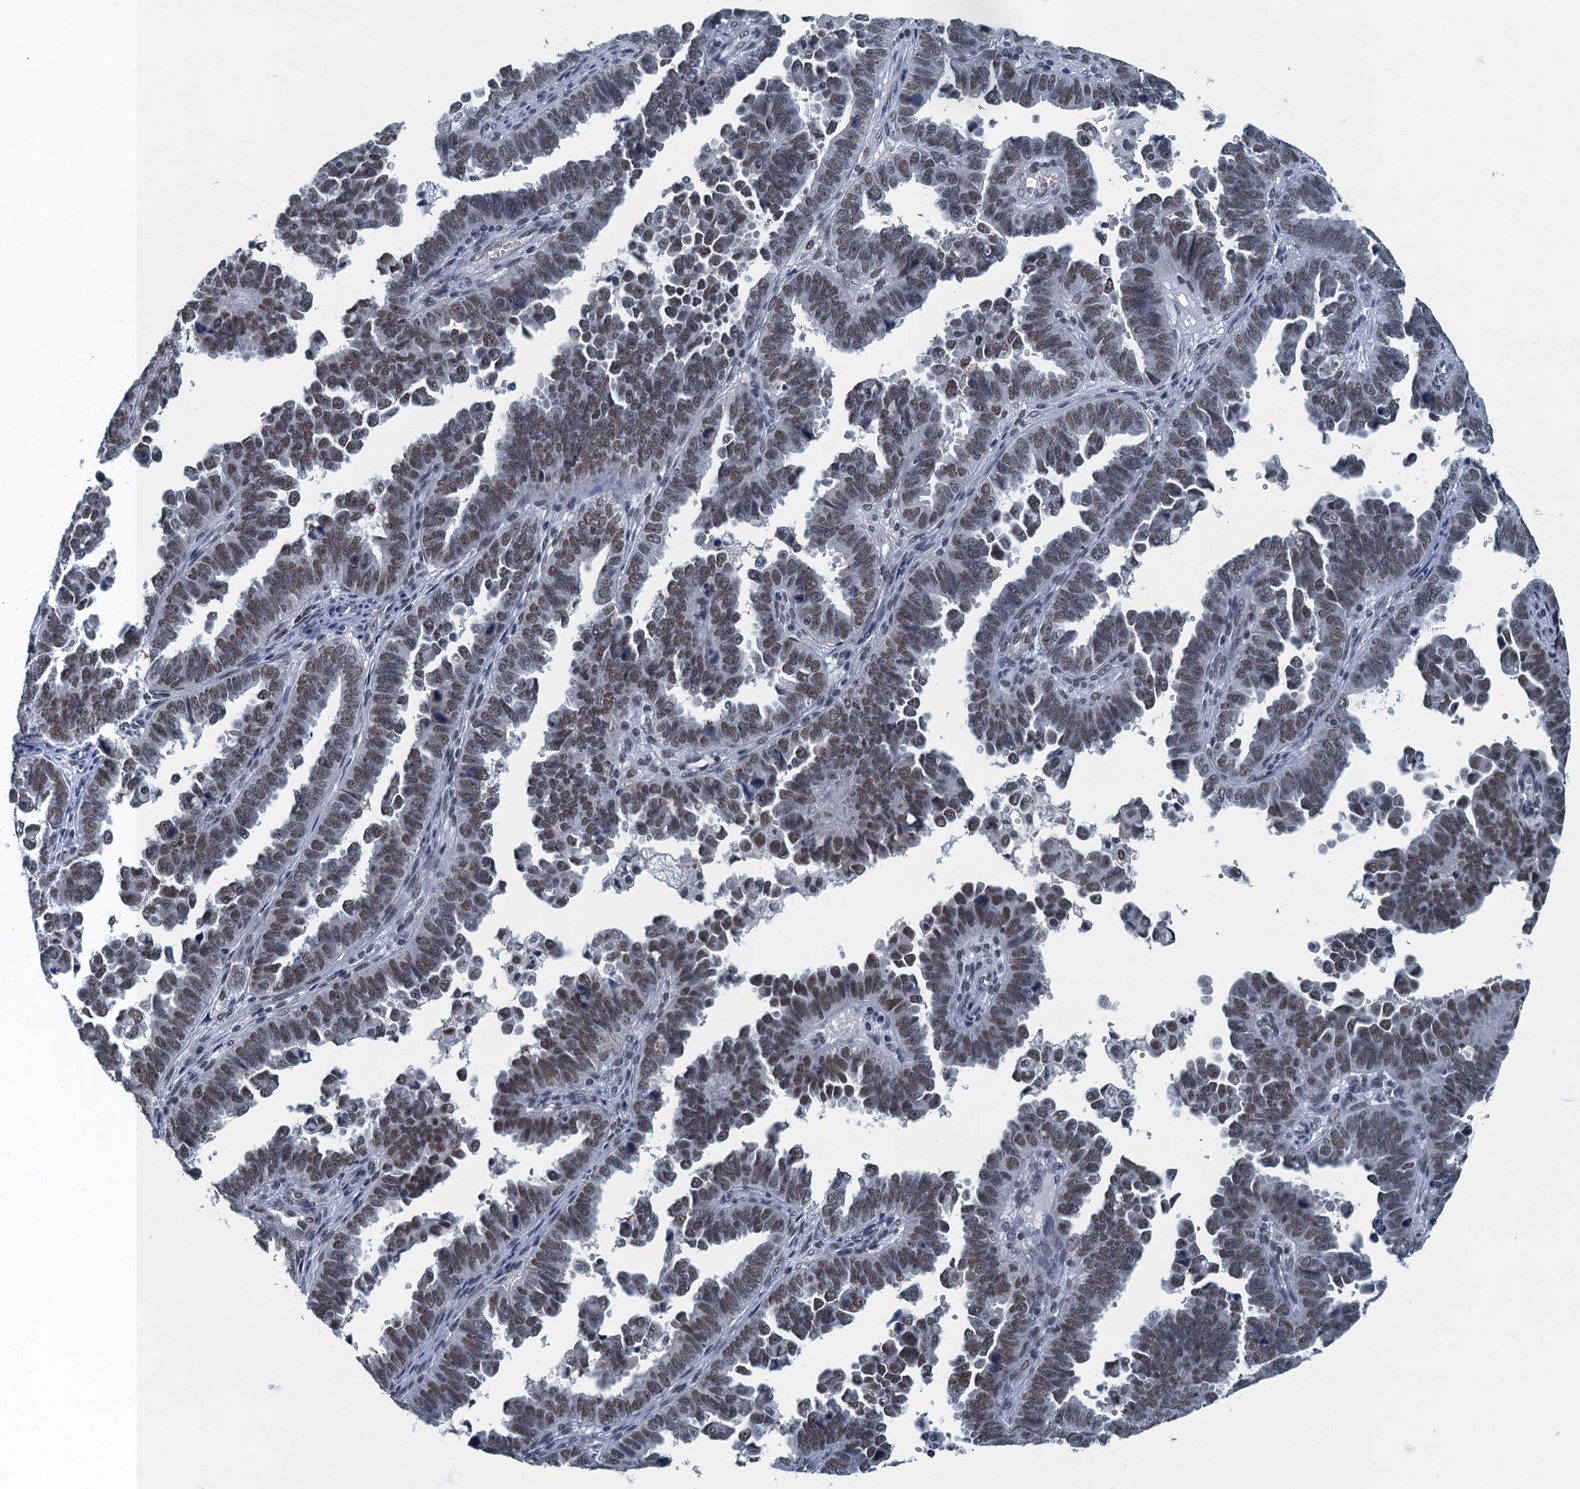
{"staining": {"intensity": "moderate", "quantity": ">75%", "location": "nuclear"}, "tissue": "endometrial cancer", "cell_type": "Tumor cells", "image_type": "cancer", "snomed": [{"axis": "morphology", "description": "Adenocarcinoma, NOS"}, {"axis": "topography", "description": "Endometrium"}], "caption": "An IHC histopathology image of tumor tissue is shown. Protein staining in brown labels moderate nuclear positivity in adenocarcinoma (endometrial) within tumor cells.", "gene": "GADL1", "patient": {"sex": "female", "age": 75}}